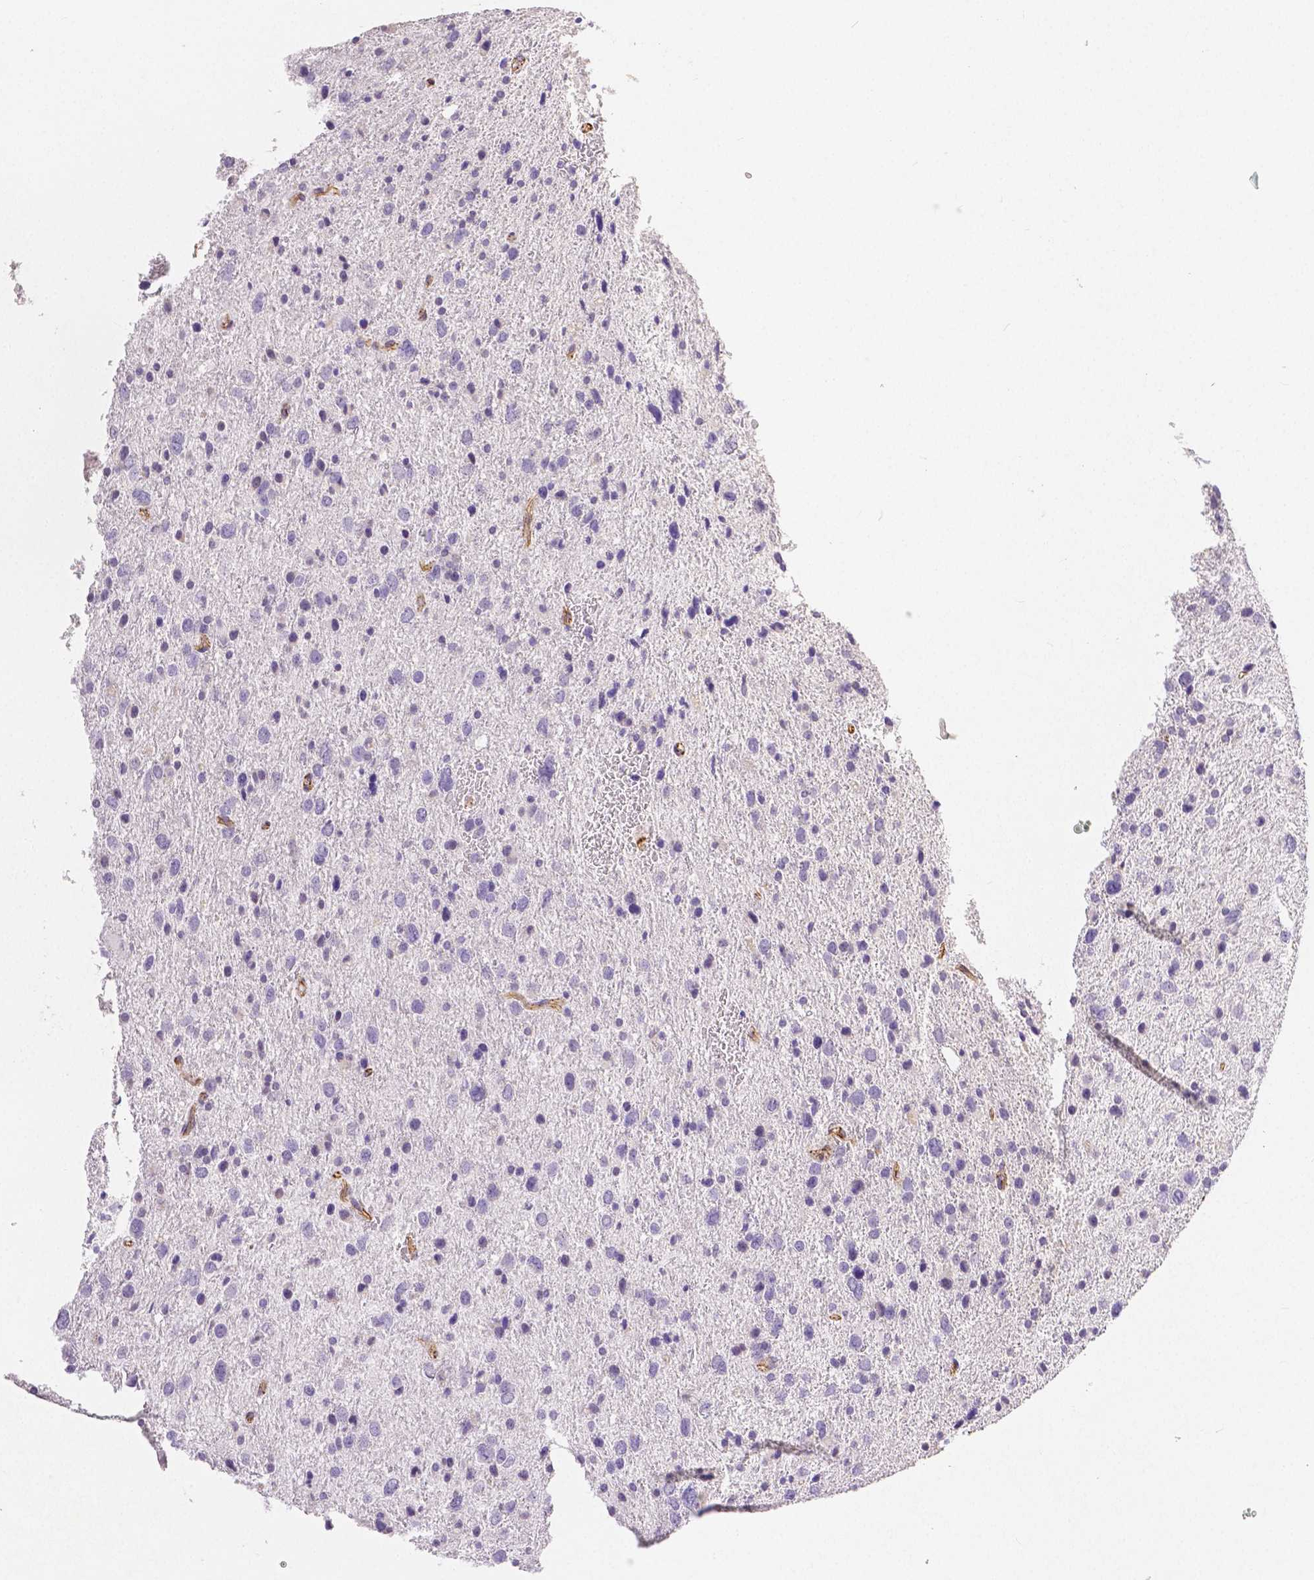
{"staining": {"intensity": "negative", "quantity": "none", "location": "none"}, "tissue": "glioma", "cell_type": "Tumor cells", "image_type": "cancer", "snomed": [{"axis": "morphology", "description": "Glioma, malignant, Low grade"}, {"axis": "topography", "description": "Brain"}], "caption": "This is an immunohistochemistry micrograph of malignant glioma (low-grade). There is no expression in tumor cells.", "gene": "OCLN", "patient": {"sex": "female", "age": 55}}